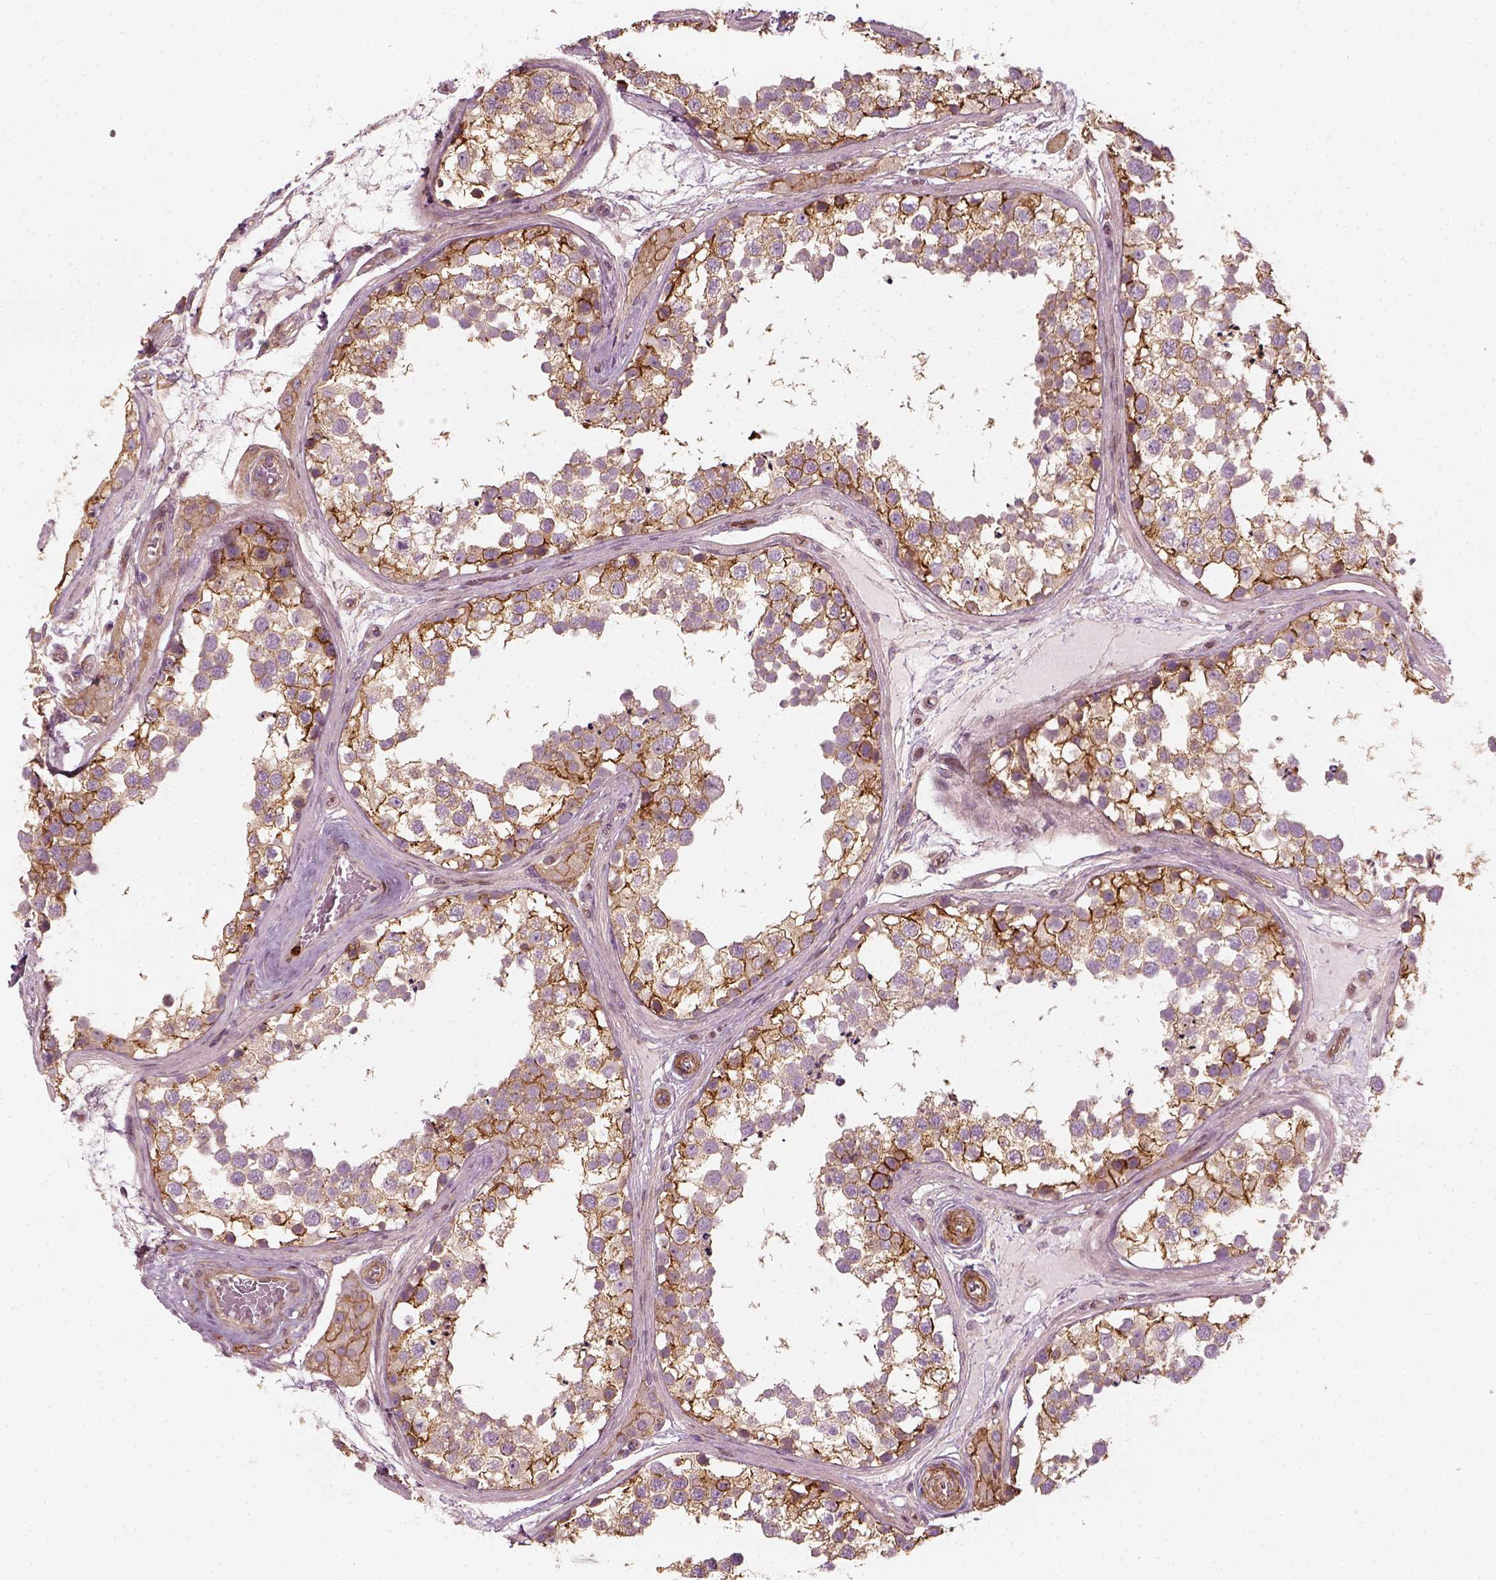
{"staining": {"intensity": "strong", "quantity": "25%-75%", "location": "cytoplasmic/membranous"}, "tissue": "testis", "cell_type": "Cells in seminiferous ducts", "image_type": "normal", "snomed": [{"axis": "morphology", "description": "Normal tissue, NOS"}, {"axis": "morphology", "description": "Seminoma, NOS"}, {"axis": "topography", "description": "Testis"}], "caption": "DAB immunohistochemical staining of unremarkable human testis exhibits strong cytoplasmic/membranous protein positivity in approximately 25%-75% of cells in seminiferous ducts. The staining was performed using DAB, with brown indicating positive protein expression. Nuclei are stained blue with hematoxylin.", "gene": "NPTN", "patient": {"sex": "male", "age": 65}}